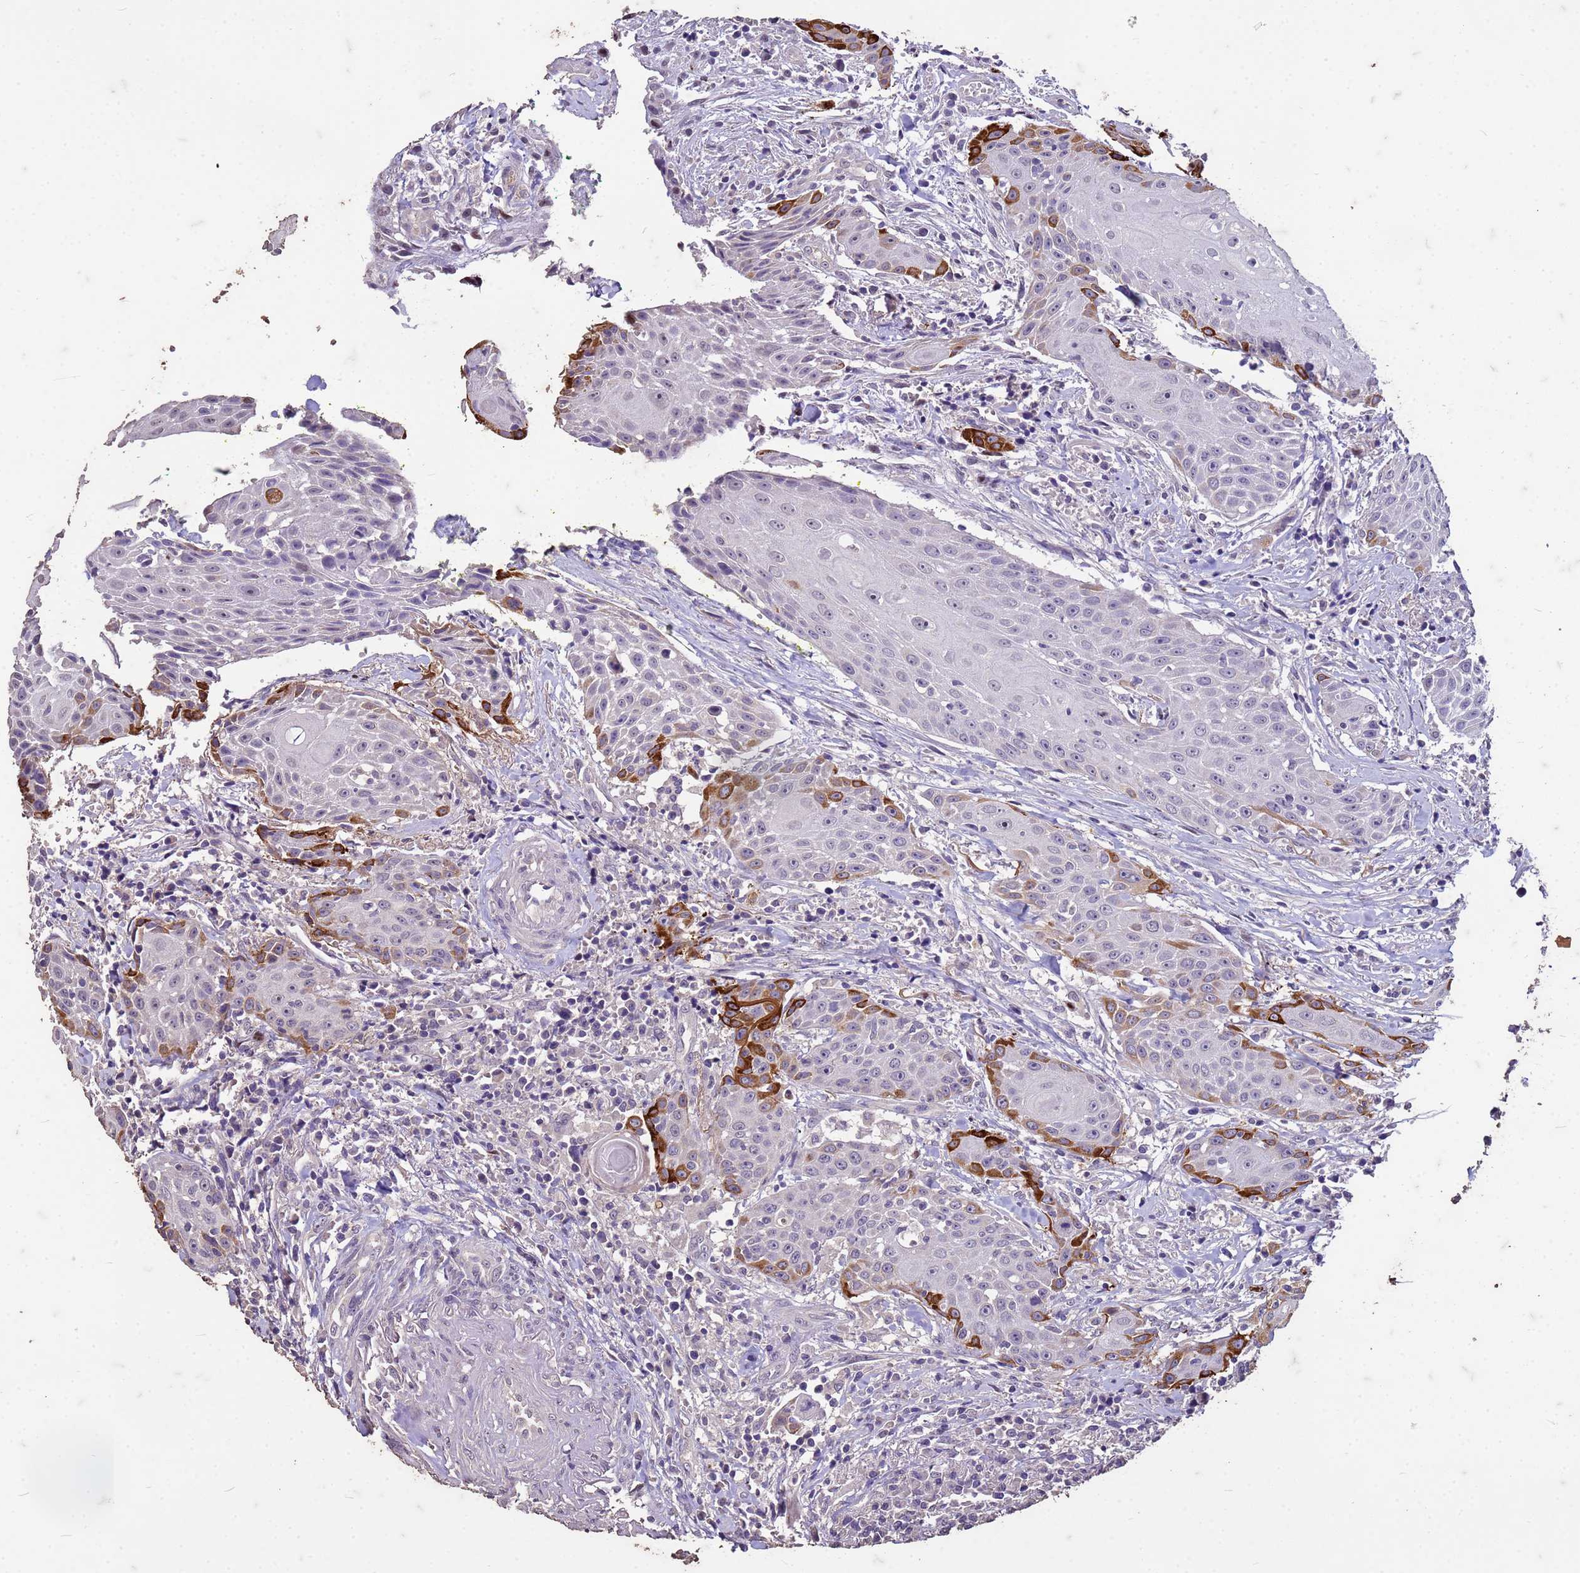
{"staining": {"intensity": "strong", "quantity": "<25%", "location": "cytoplasmic/membranous"}, "tissue": "head and neck cancer", "cell_type": "Tumor cells", "image_type": "cancer", "snomed": [{"axis": "morphology", "description": "Squamous cell carcinoma, NOS"}, {"axis": "topography", "description": "Oral tissue"}, {"axis": "topography", "description": "Head-Neck"}], "caption": "Head and neck squamous cell carcinoma was stained to show a protein in brown. There is medium levels of strong cytoplasmic/membranous positivity in approximately <25% of tumor cells.", "gene": "FAM184B", "patient": {"sex": "female", "age": 82}}